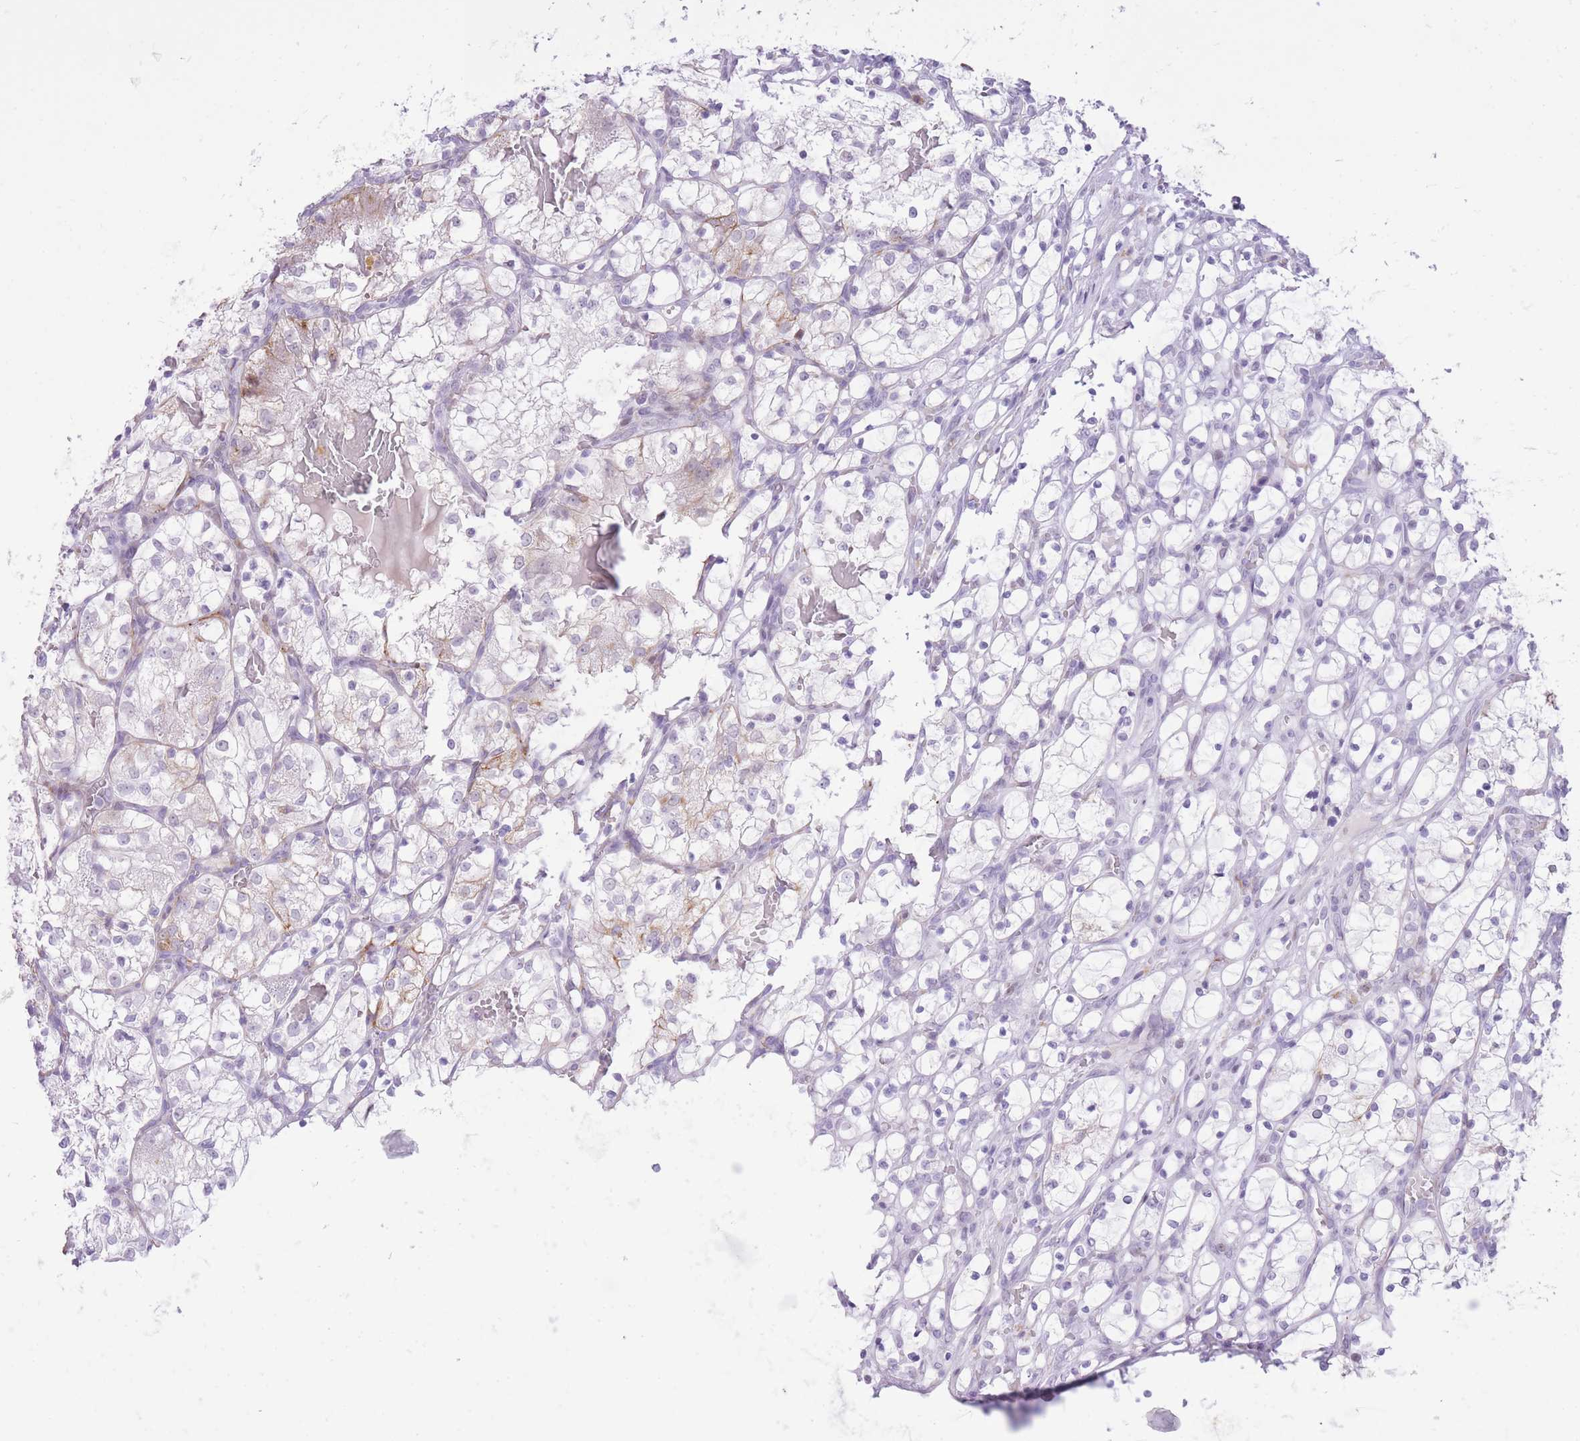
{"staining": {"intensity": "weak", "quantity": "<25%", "location": "cytoplasmic/membranous"}, "tissue": "renal cancer", "cell_type": "Tumor cells", "image_type": "cancer", "snomed": [{"axis": "morphology", "description": "Adenocarcinoma, NOS"}, {"axis": "topography", "description": "Kidney"}], "caption": "The micrograph reveals no significant staining in tumor cells of adenocarcinoma (renal).", "gene": "MEIS3", "patient": {"sex": "female", "age": 69}}